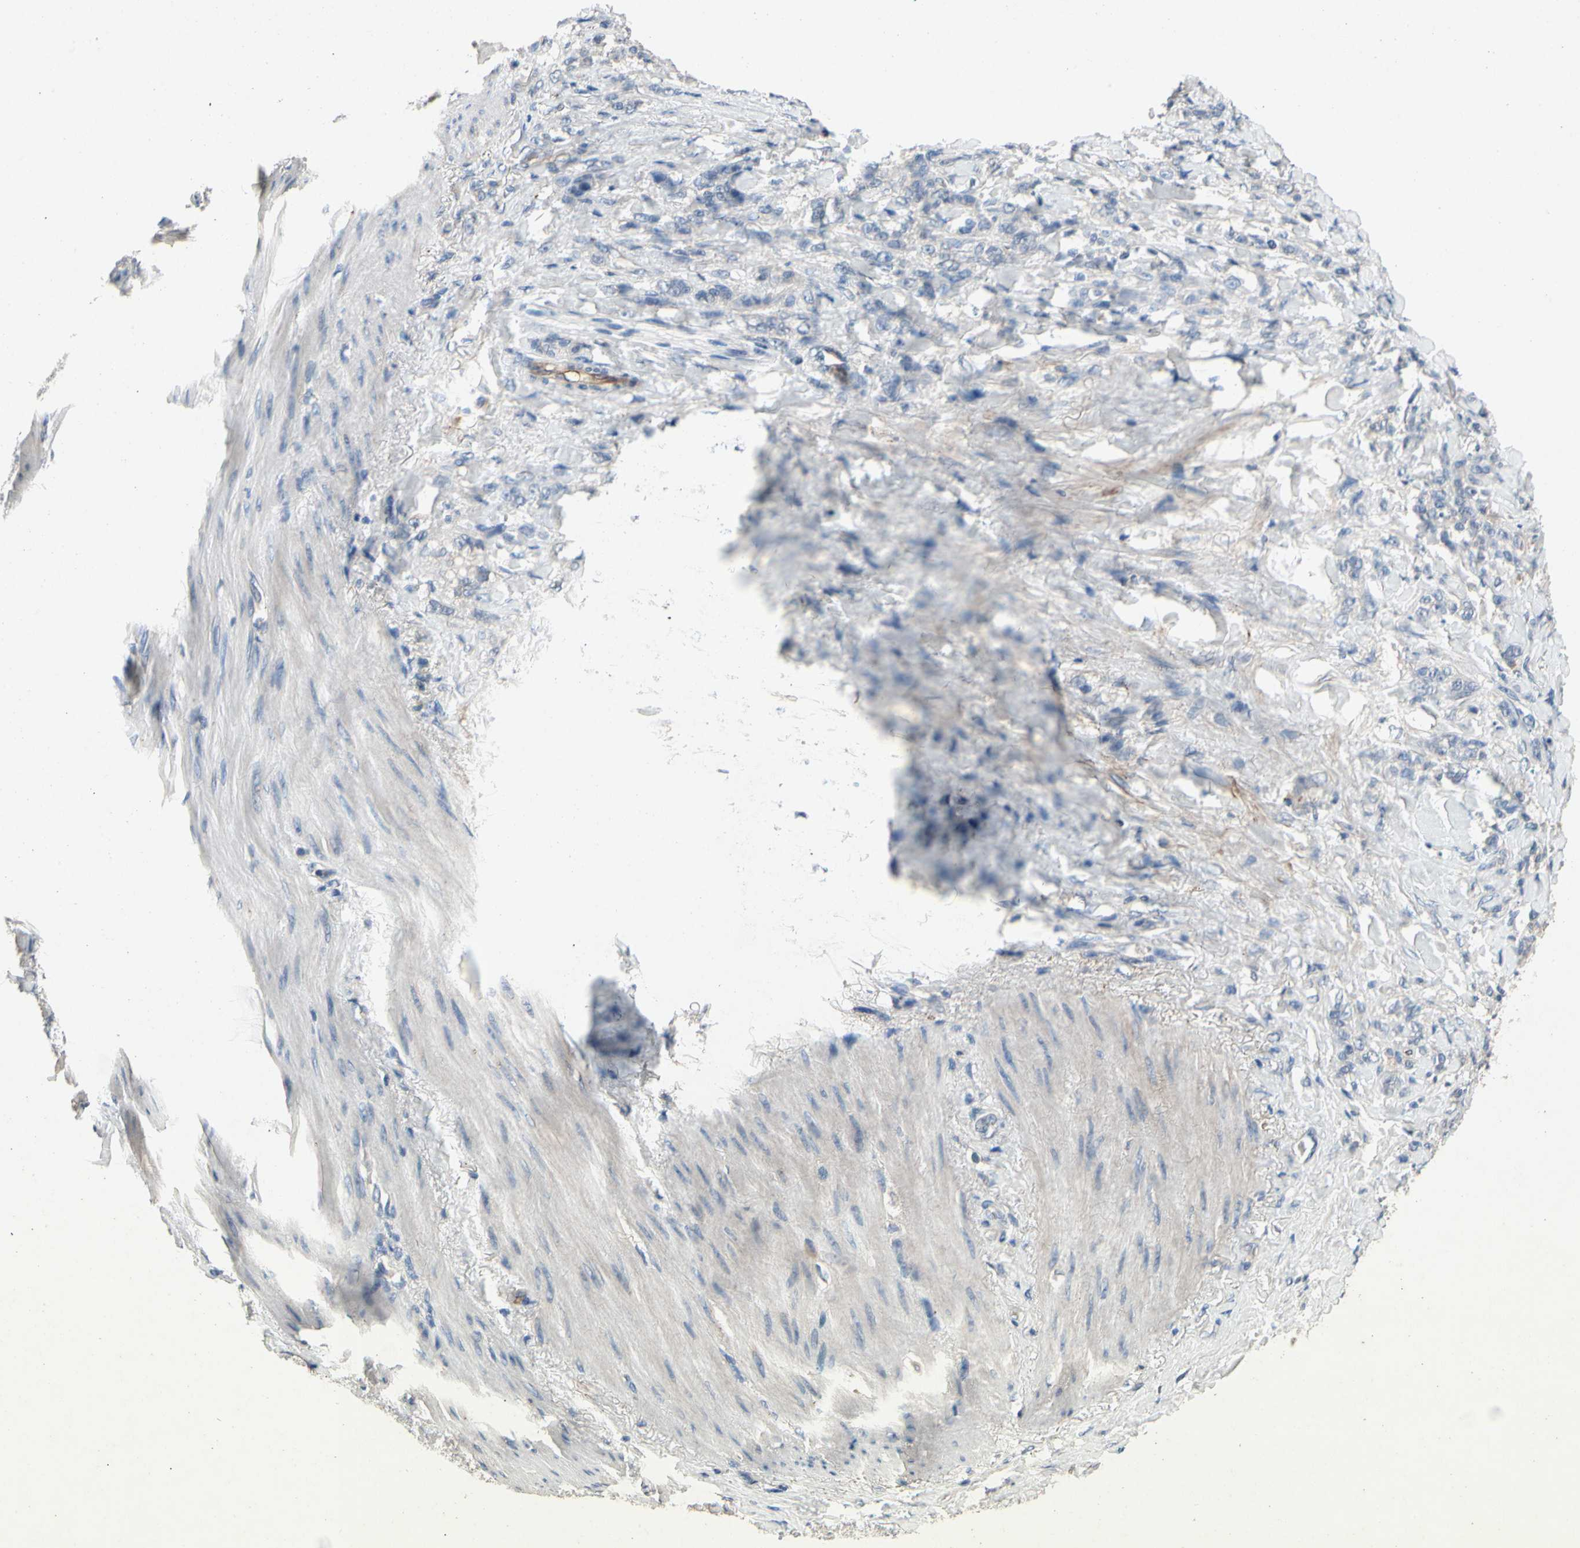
{"staining": {"intensity": "negative", "quantity": "none", "location": "none"}, "tissue": "stomach cancer", "cell_type": "Tumor cells", "image_type": "cancer", "snomed": [{"axis": "morphology", "description": "Adenocarcinoma, NOS"}, {"axis": "topography", "description": "Stomach"}], "caption": "IHC image of adenocarcinoma (stomach) stained for a protein (brown), which displays no positivity in tumor cells.", "gene": "ALPL", "patient": {"sex": "male", "age": 82}}